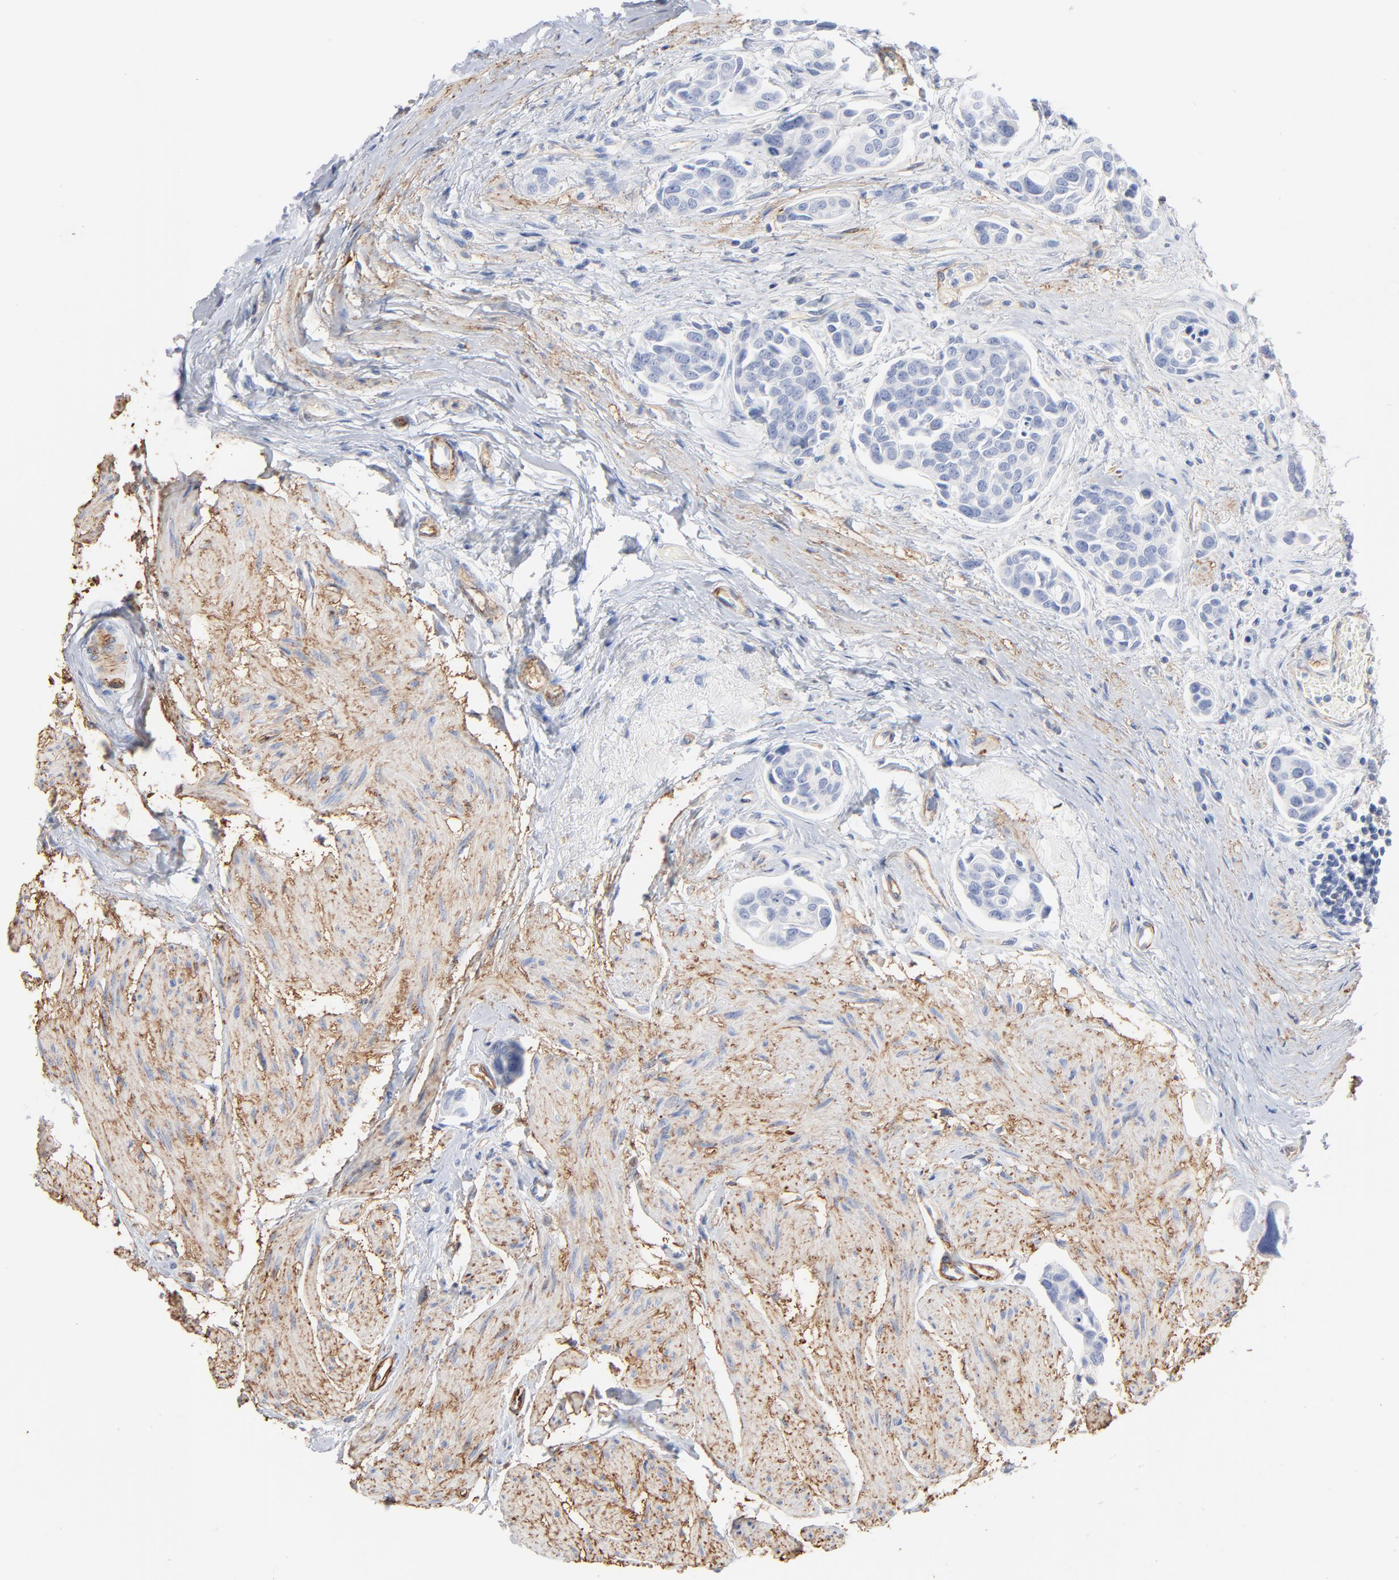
{"staining": {"intensity": "negative", "quantity": "none", "location": "none"}, "tissue": "urothelial cancer", "cell_type": "Tumor cells", "image_type": "cancer", "snomed": [{"axis": "morphology", "description": "Urothelial carcinoma, High grade"}, {"axis": "topography", "description": "Urinary bladder"}], "caption": "The image demonstrates no significant positivity in tumor cells of urothelial cancer.", "gene": "AGTR1", "patient": {"sex": "male", "age": 78}}